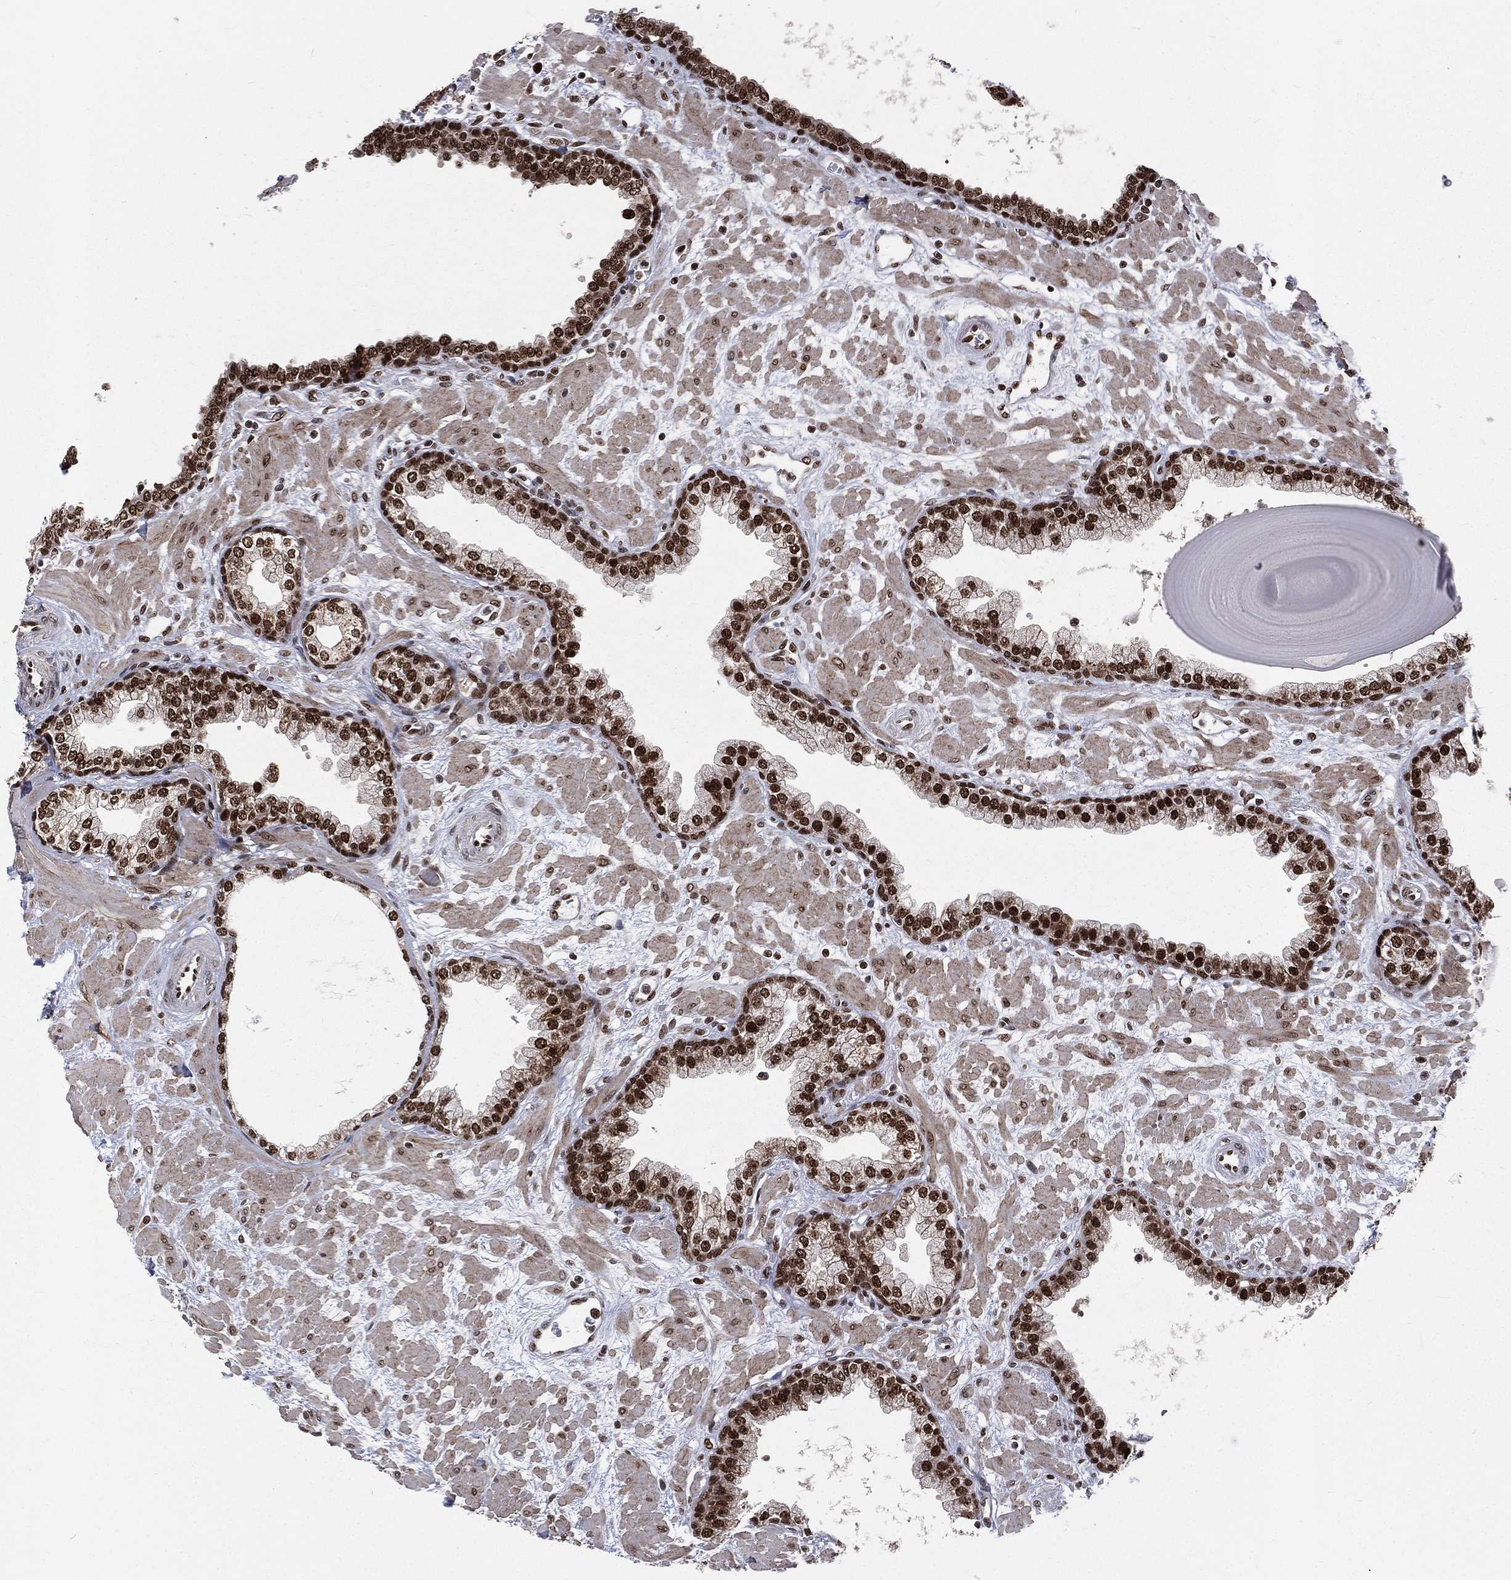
{"staining": {"intensity": "strong", "quantity": ">75%", "location": "nuclear"}, "tissue": "prostate", "cell_type": "Glandular cells", "image_type": "normal", "snomed": [{"axis": "morphology", "description": "Normal tissue, NOS"}, {"axis": "topography", "description": "Prostate"}], "caption": "Protein staining reveals strong nuclear expression in about >75% of glandular cells in normal prostate.", "gene": "POLB", "patient": {"sex": "male", "age": 63}}